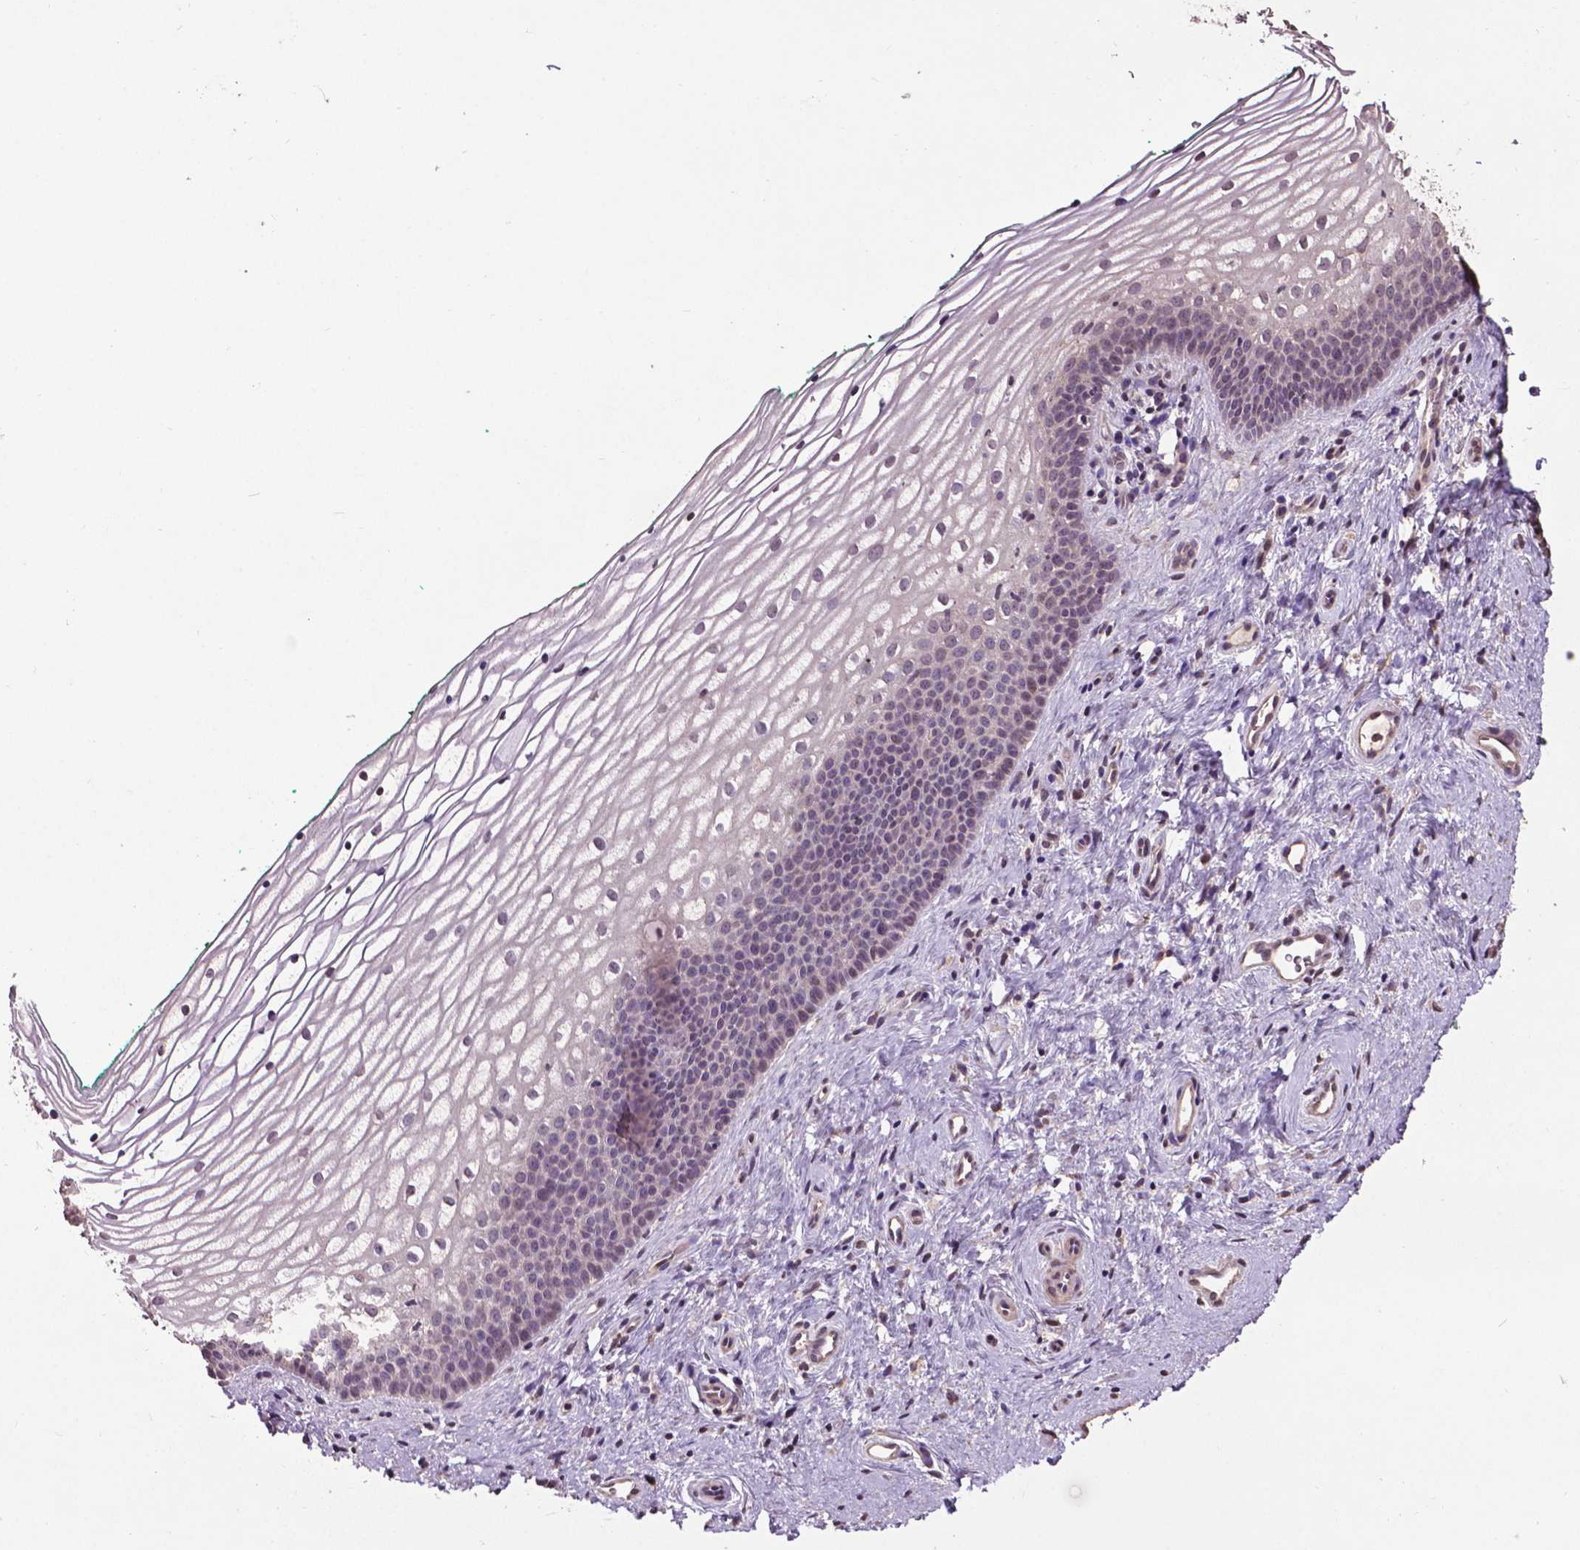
{"staining": {"intensity": "negative", "quantity": "none", "location": "none"}, "tissue": "vagina", "cell_type": "Squamous epithelial cells", "image_type": "normal", "snomed": [{"axis": "morphology", "description": "Normal tissue, NOS"}, {"axis": "topography", "description": "Vagina"}], "caption": "IHC histopathology image of benign human vagina stained for a protein (brown), which exhibits no expression in squamous epithelial cells.", "gene": "GLRA2", "patient": {"sex": "female", "age": 44}}